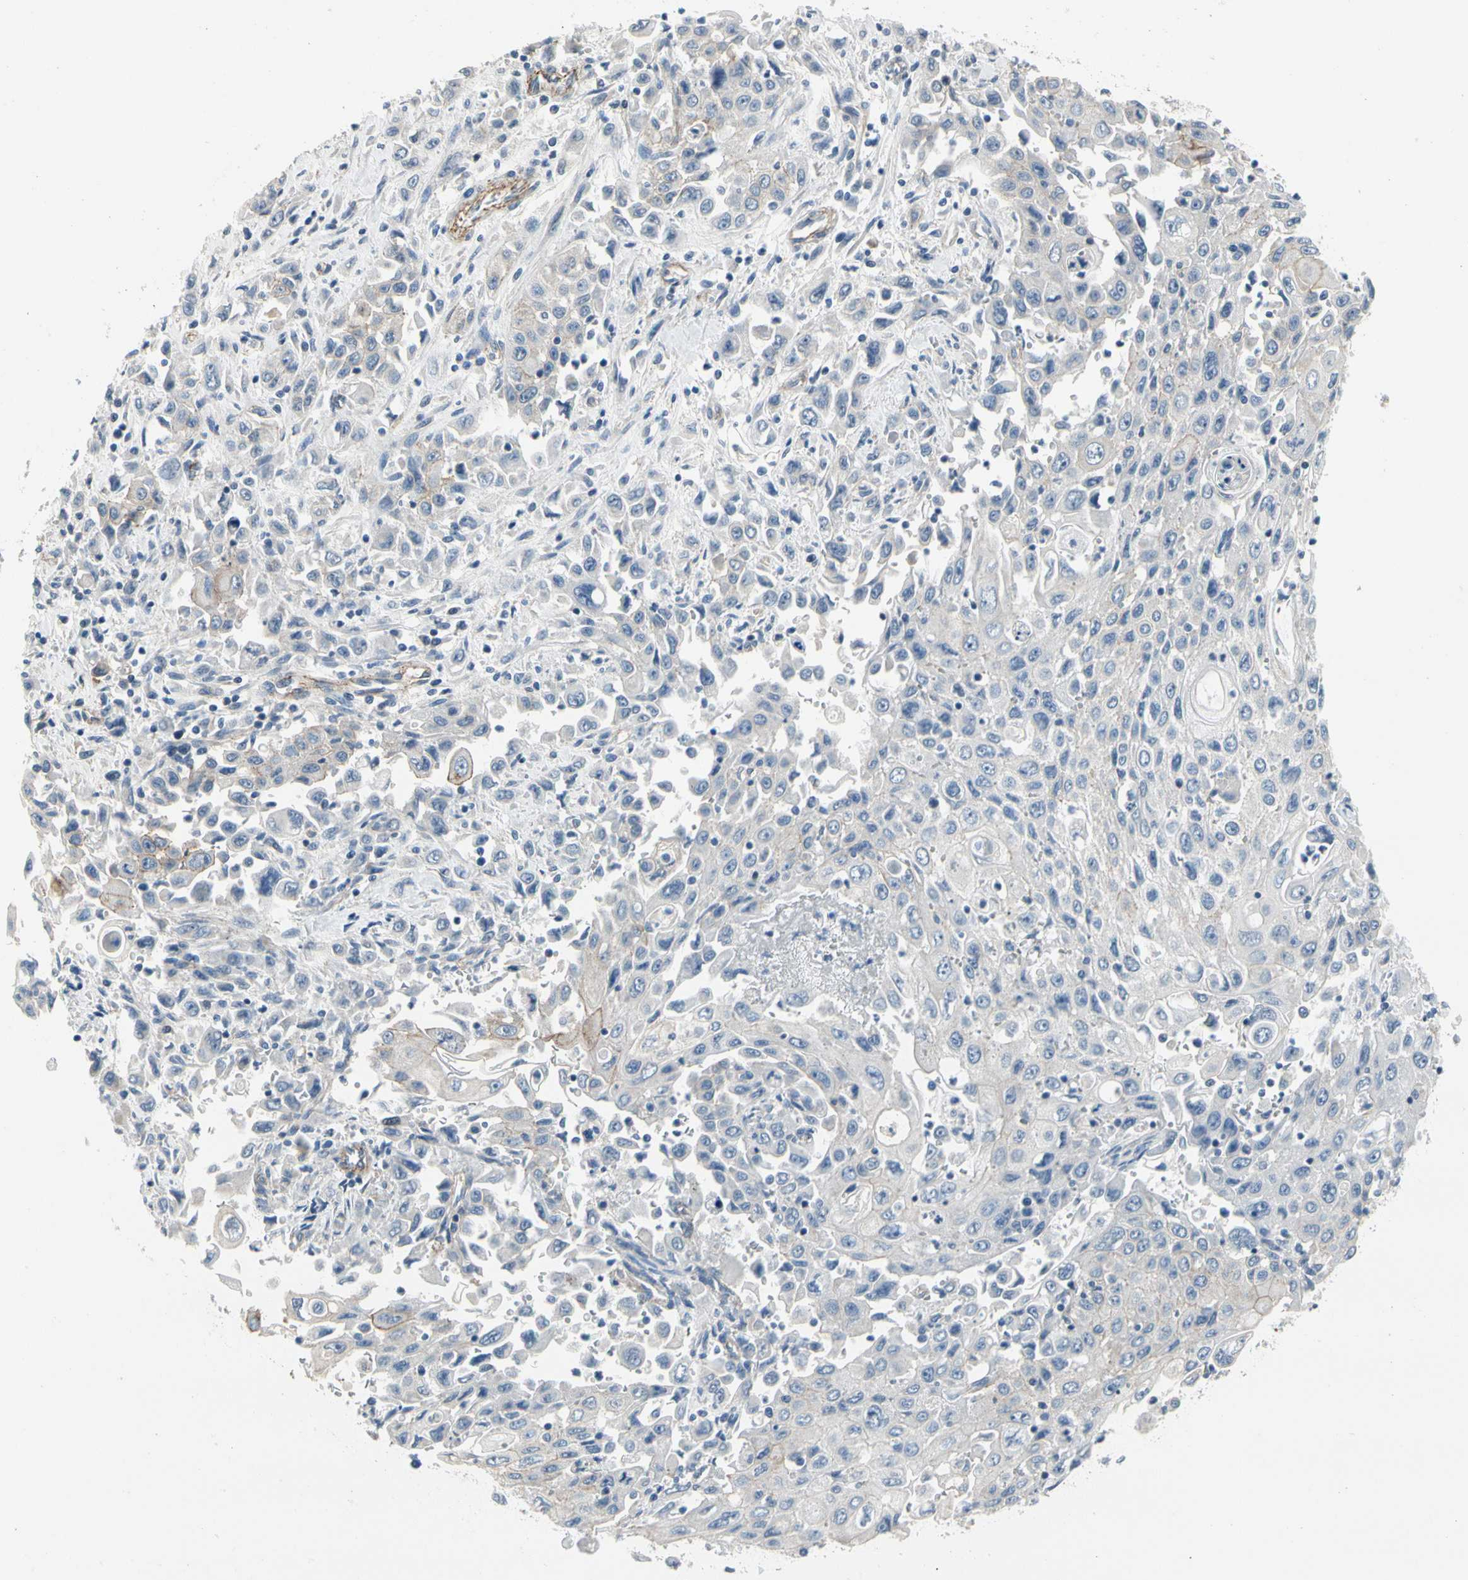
{"staining": {"intensity": "weak", "quantity": "<25%", "location": "cytoplasmic/membranous"}, "tissue": "pancreatic cancer", "cell_type": "Tumor cells", "image_type": "cancer", "snomed": [{"axis": "morphology", "description": "Adenocarcinoma, NOS"}, {"axis": "topography", "description": "Pancreas"}], "caption": "Immunohistochemical staining of pancreatic cancer (adenocarcinoma) displays no significant expression in tumor cells. The staining was performed using DAB (3,3'-diaminobenzidine) to visualize the protein expression in brown, while the nuclei were stained in blue with hematoxylin (Magnification: 20x).", "gene": "LGR6", "patient": {"sex": "male", "age": 70}}